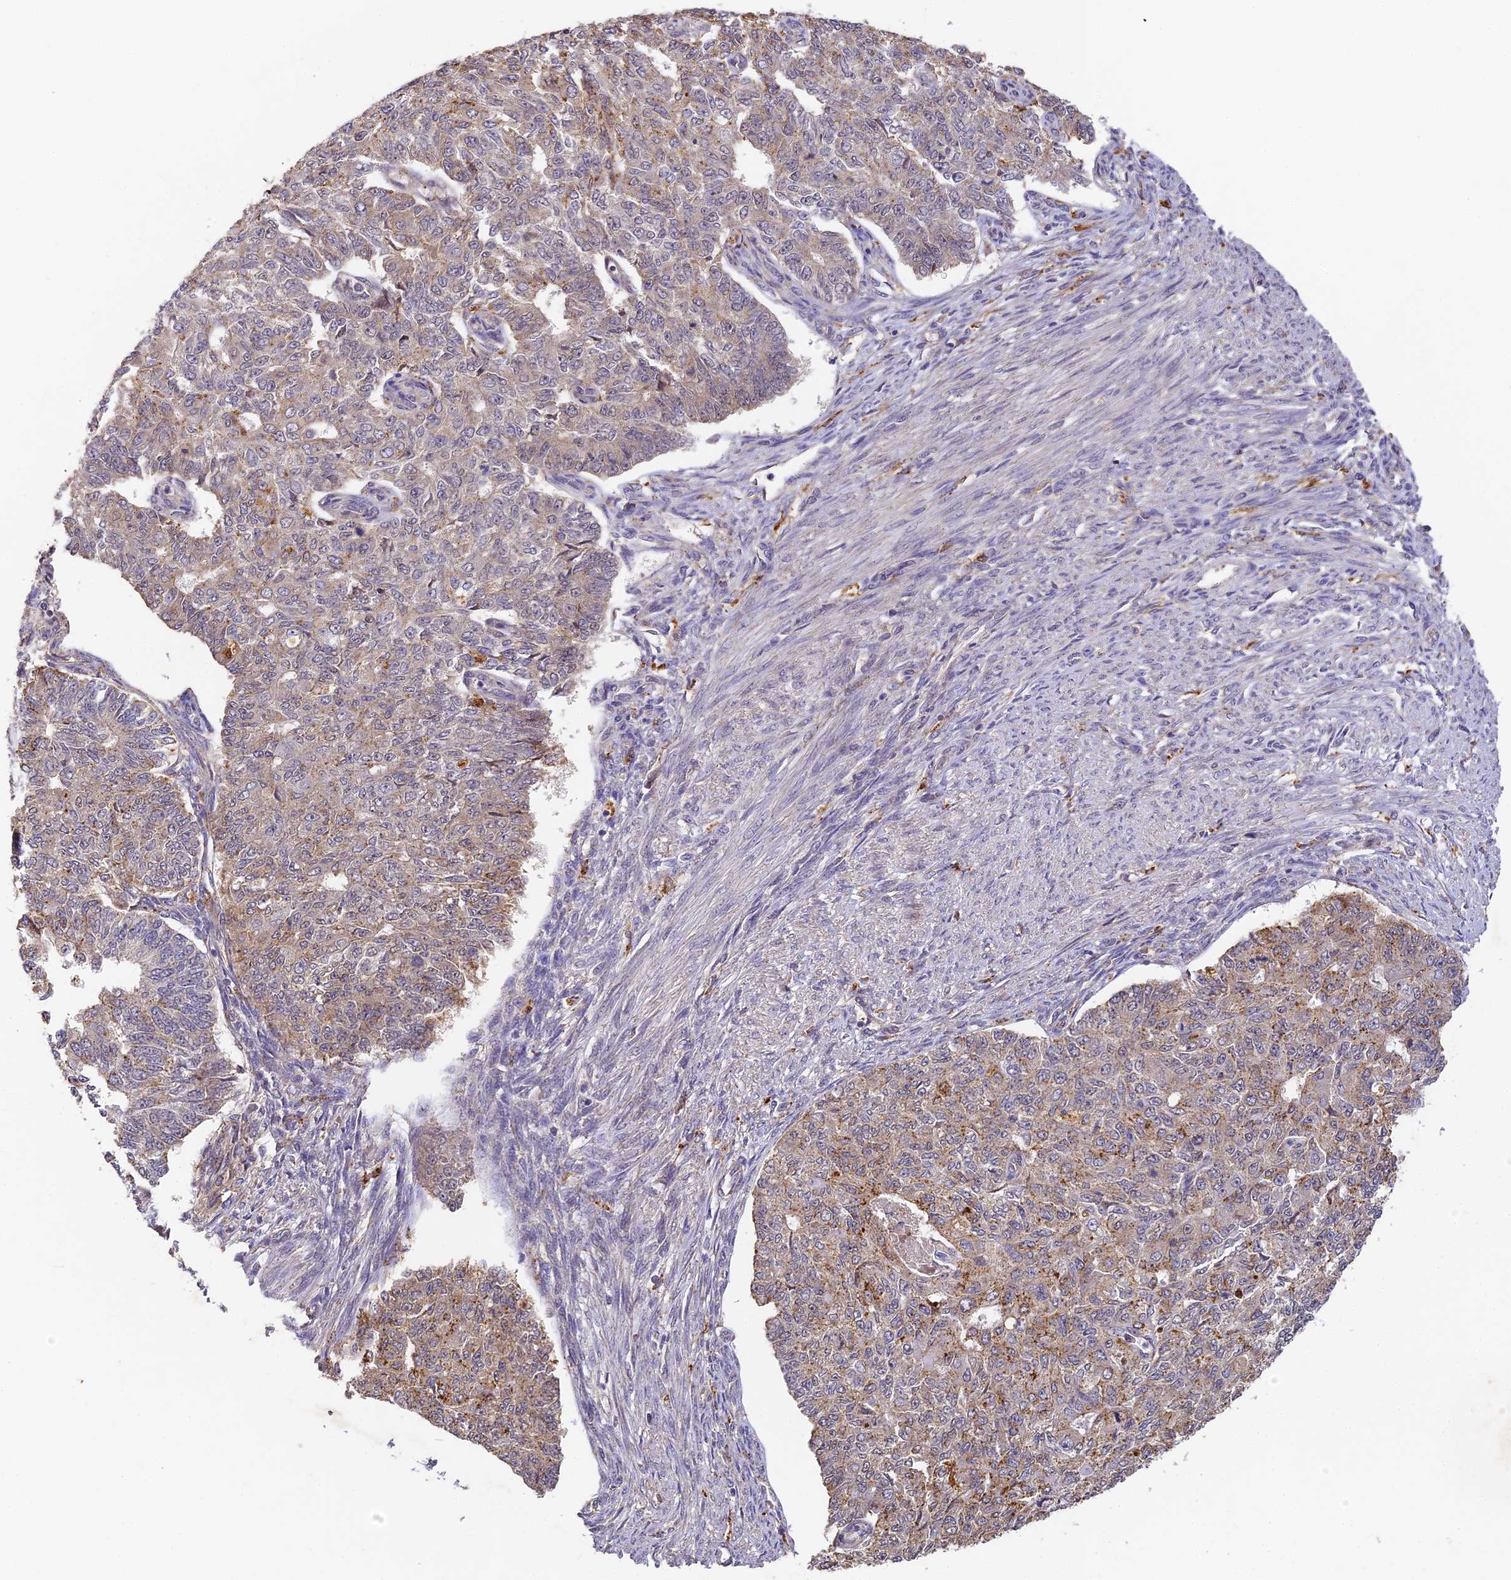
{"staining": {"intensity": "moderate", "quantity": "25%-75%", "location": "cytoplasmic/membranous"}, "tissue": "endometrial cancer", "cell_type": "Tumor cells", "image_type": "cancer", "snomed": [{"axis": "morphology", "description": "Adenocarcinoma, NOS"}, {"axis": "topography", "description": "Endometrium"}], "caption": "Approximately 25%-75% of tumor cells in human endometrial cancer demonstrate moderate cytoplasmic/membranous protein staining as visualized by brown immunohistochemical staining.", "gene": "YAE1", "patient": {"sex": "female", "age": 32}}